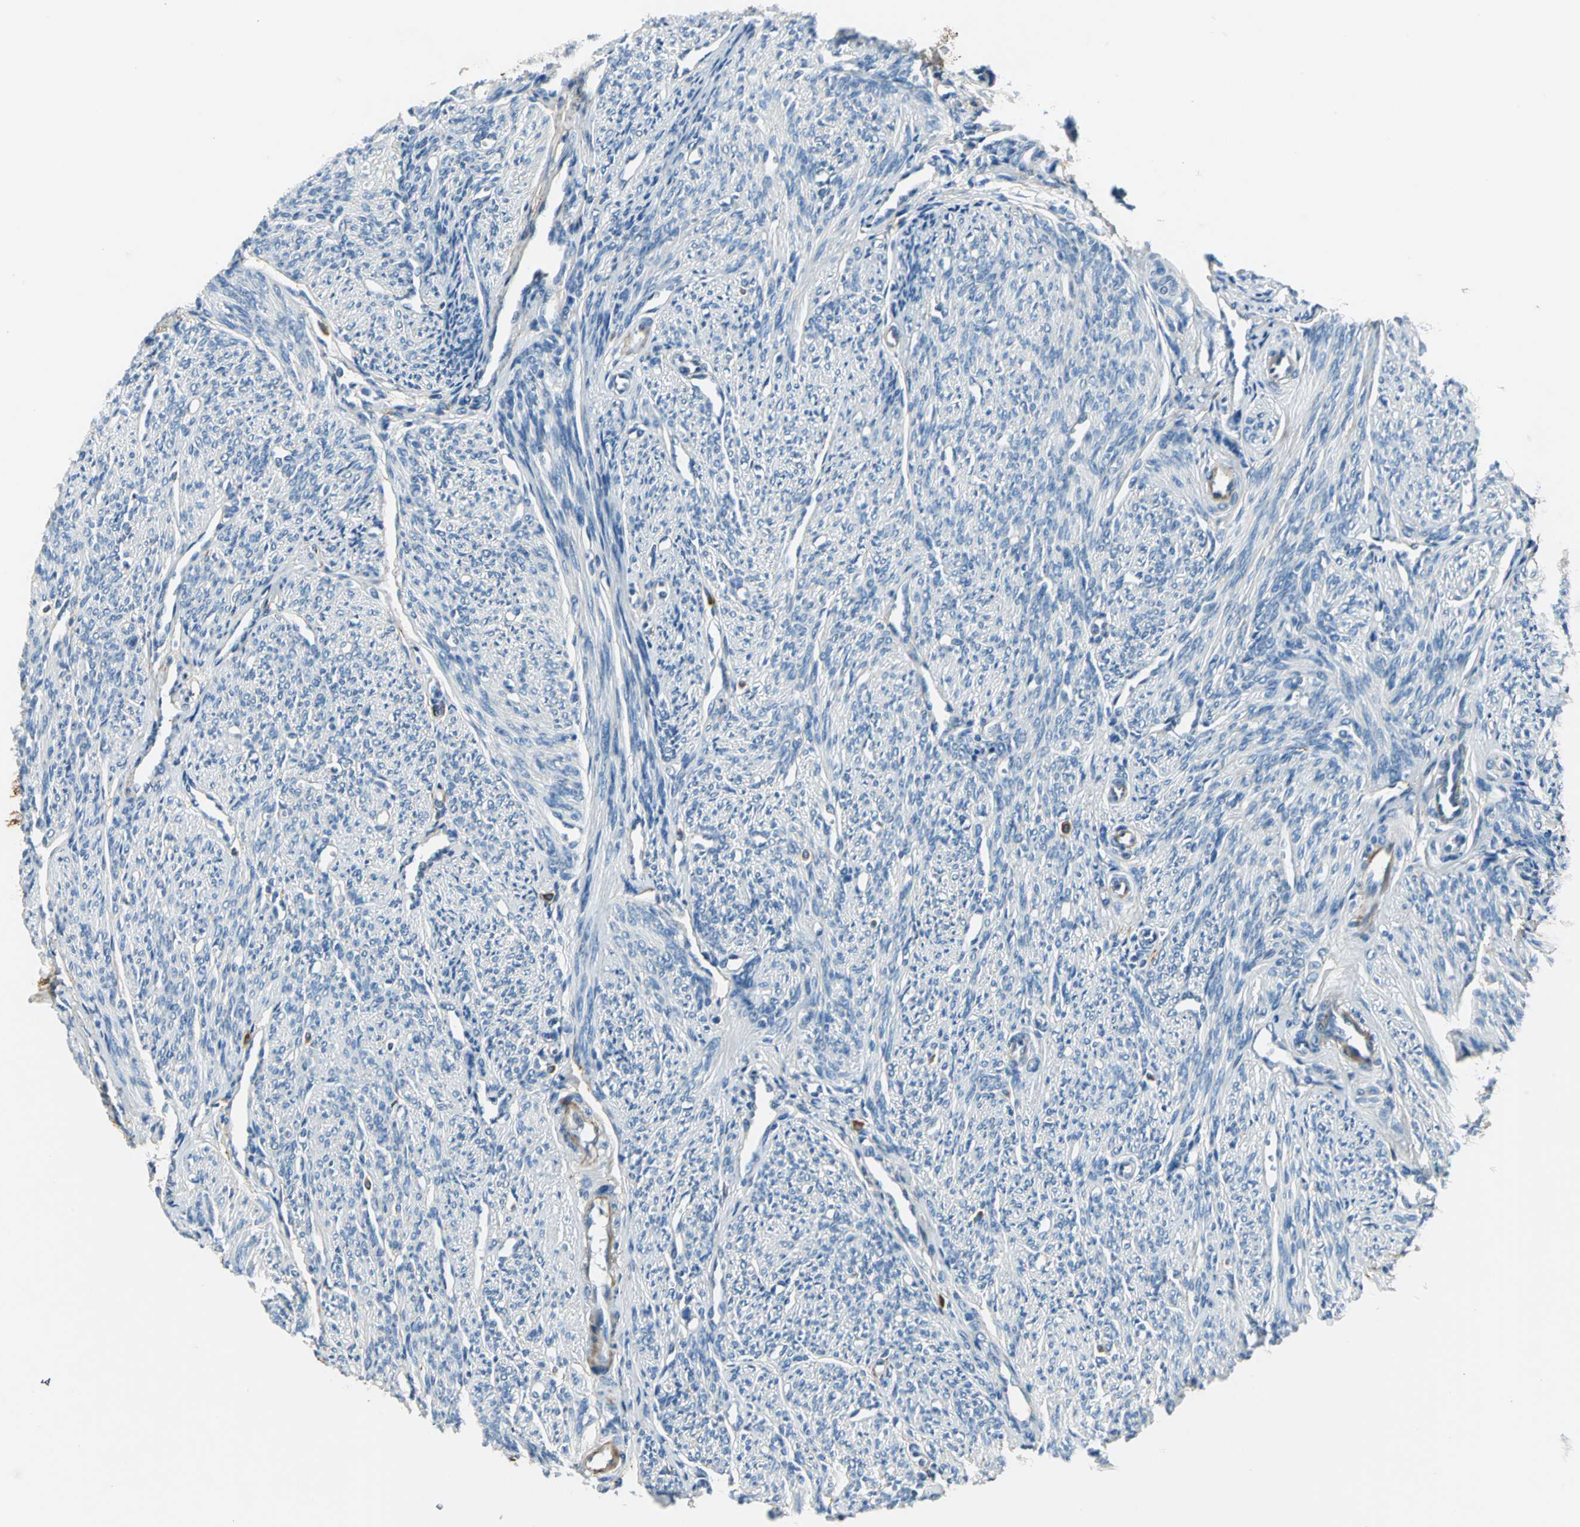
{"staining": {"intensity": "negative", "quantity": "none", "location": "none"}, "tissue": "smooth muscle", "cell_type": "Smooth muscle cells", "image_type": "normal", "snomed": [{"axis": "morphology", "description": "Normal tissue, NOS"}, {"axis": "topography", "description": "Smooth muscle"}], "caption": "Smooth muscle cells are negative for brown protein staining in benign smooth muscle. (DAB (3,3'-diaminobenzidine) immunohistochemistry visualized using brightfield microscopy, high magnification).", "gene": "SLC16A7", "patient": {"sex": "female", "age": 65}}